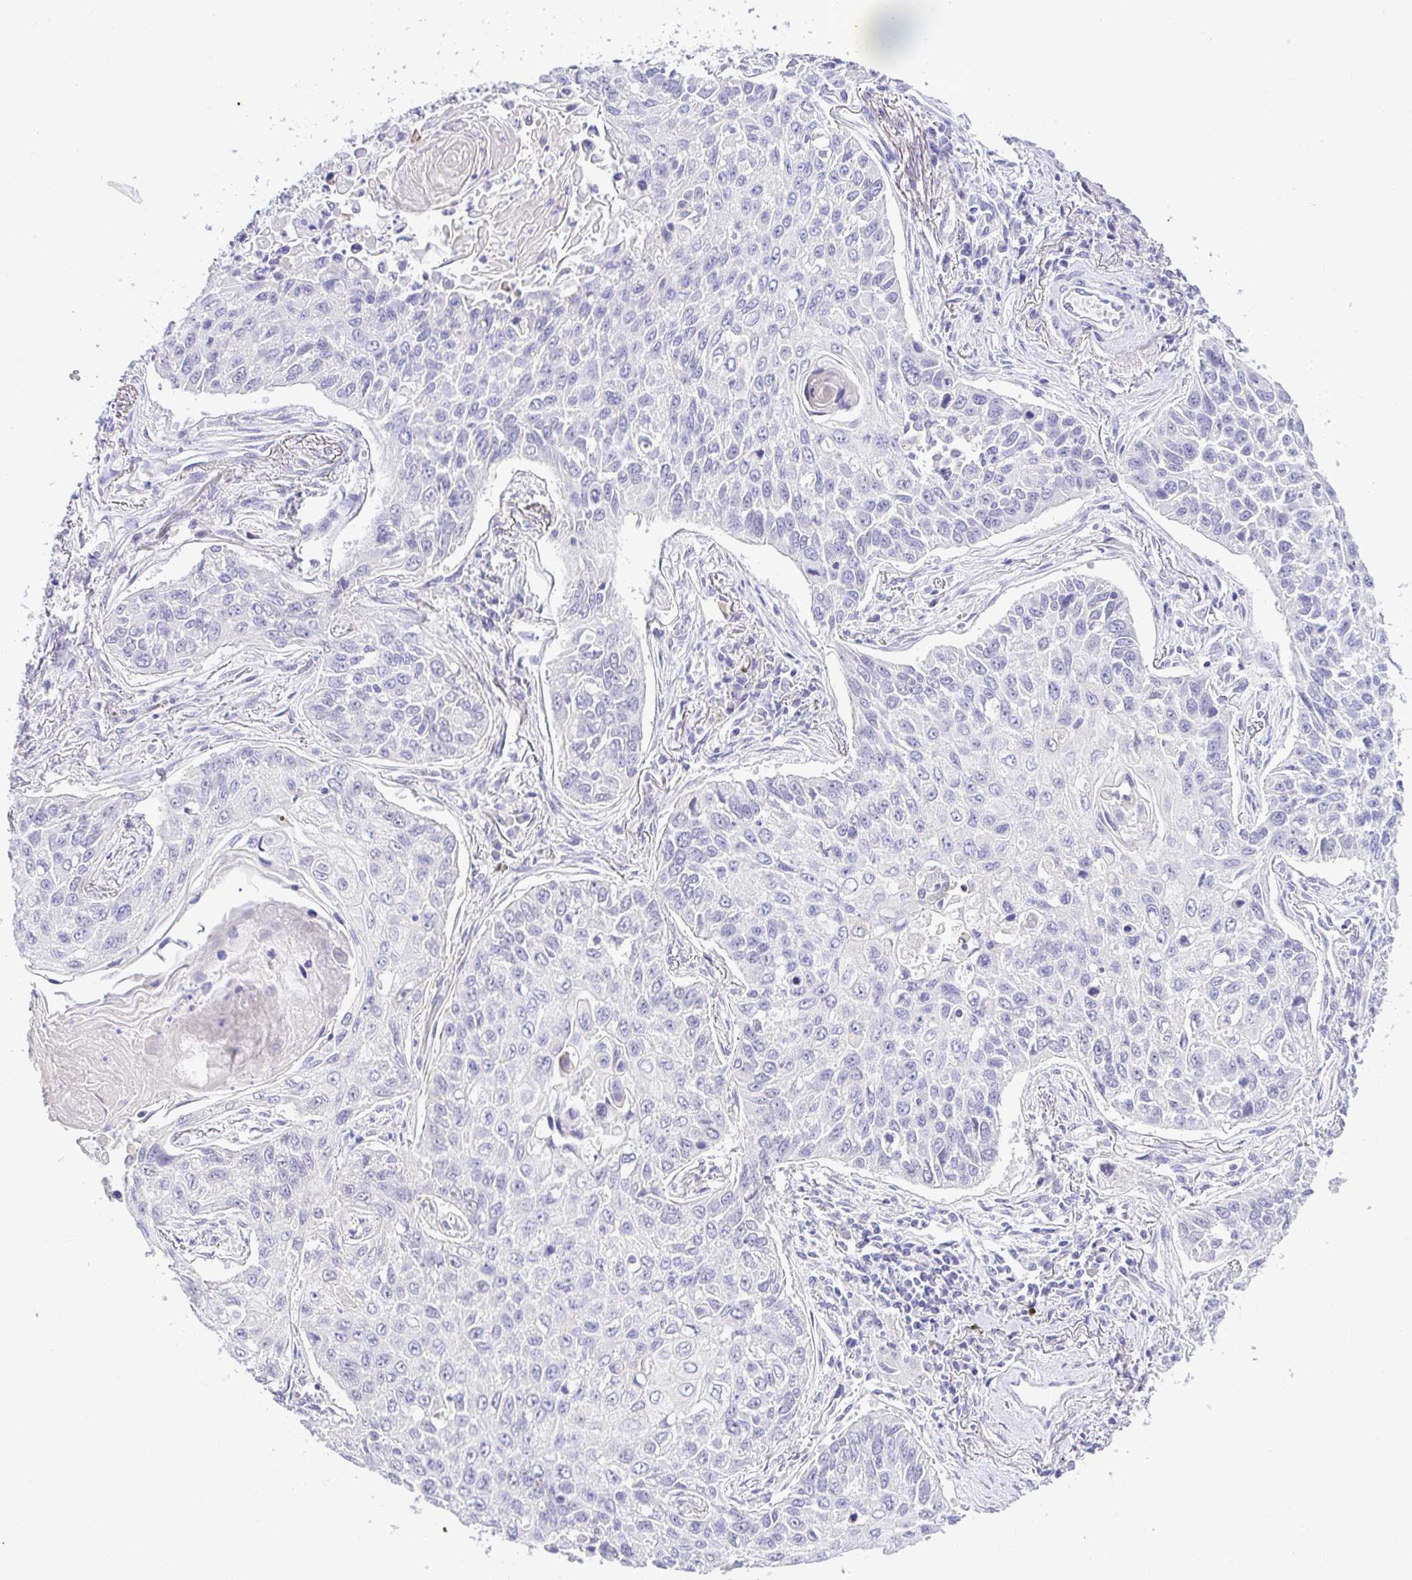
{"staining": {"intensity": "negative", "quantity": "none", "location": "none"}, "tissue": "lung cancer", "cell_type": "Tumor cells", "image_type": "cancer", "snomed": [{"axis": "morphology", "description": "Squamous cell carcinoma, NOS"}, {"axis": "topography", "description": "Lung"}], "caption": "Image shows no protein positivity in tumor cells of lung cancer (squamous cell carcinoma) tissue.", "gene": "CDO1", "patient": {"sex": "male", "age": 75}}